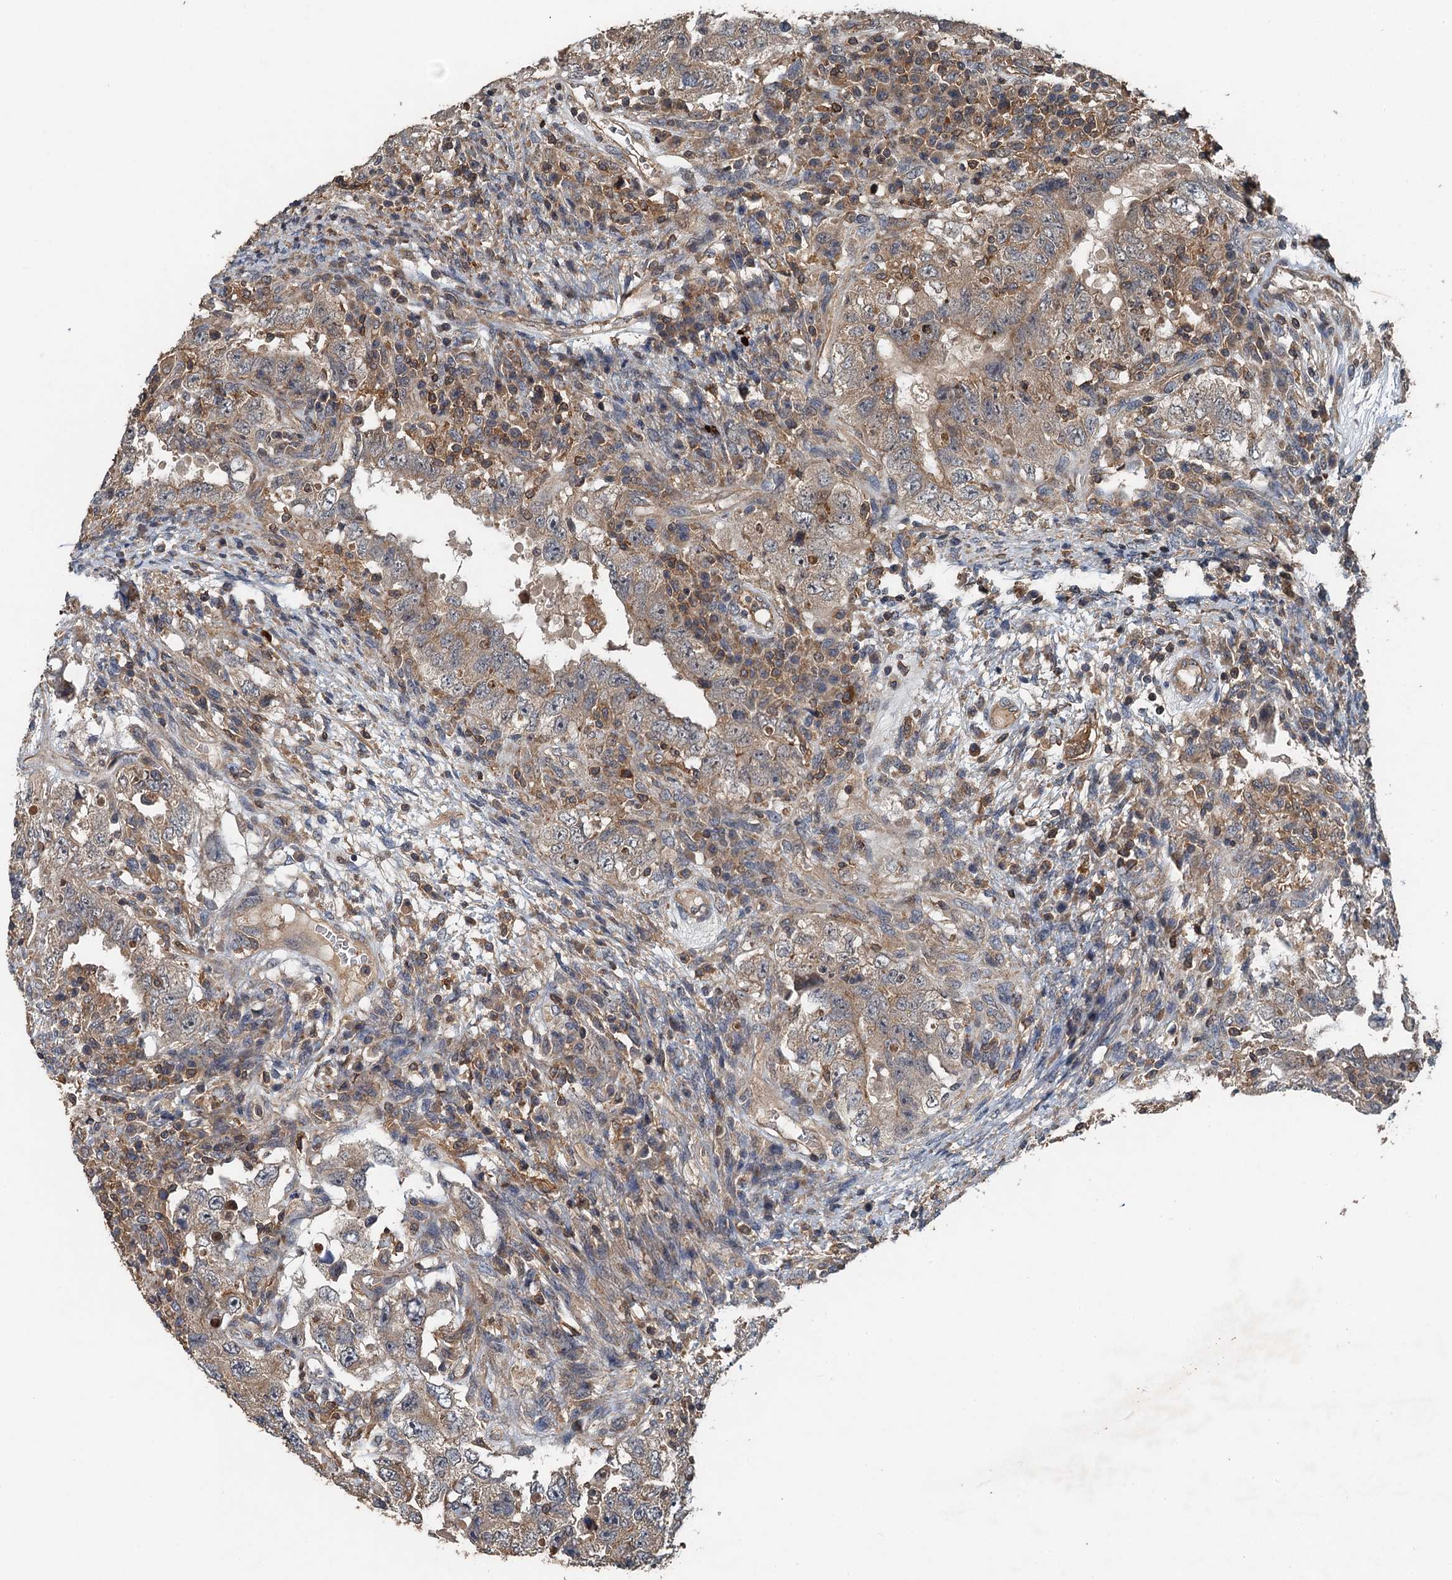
{"staining": {"intensity": "weak", "quantity": ">75%", "location": "cytoplasmic/membranous"}, "tissue": "testis cancer", "cell_type": "Tumor cells", "image_type": "cancer", "snomed": [{"axis": "morphology", "description": "Carcinoma, Embryonal, NOS"}, {"axis": "topography", "description": "Testis"}], "caption": "Weak cytoplasmic/membranous staining for a protein is appreciated in approximately >75% of tumor cells of testis cancer using immunohistochemistry.", "gene": "BORCS5", "patient": {"sex": "male", "age": 26}}